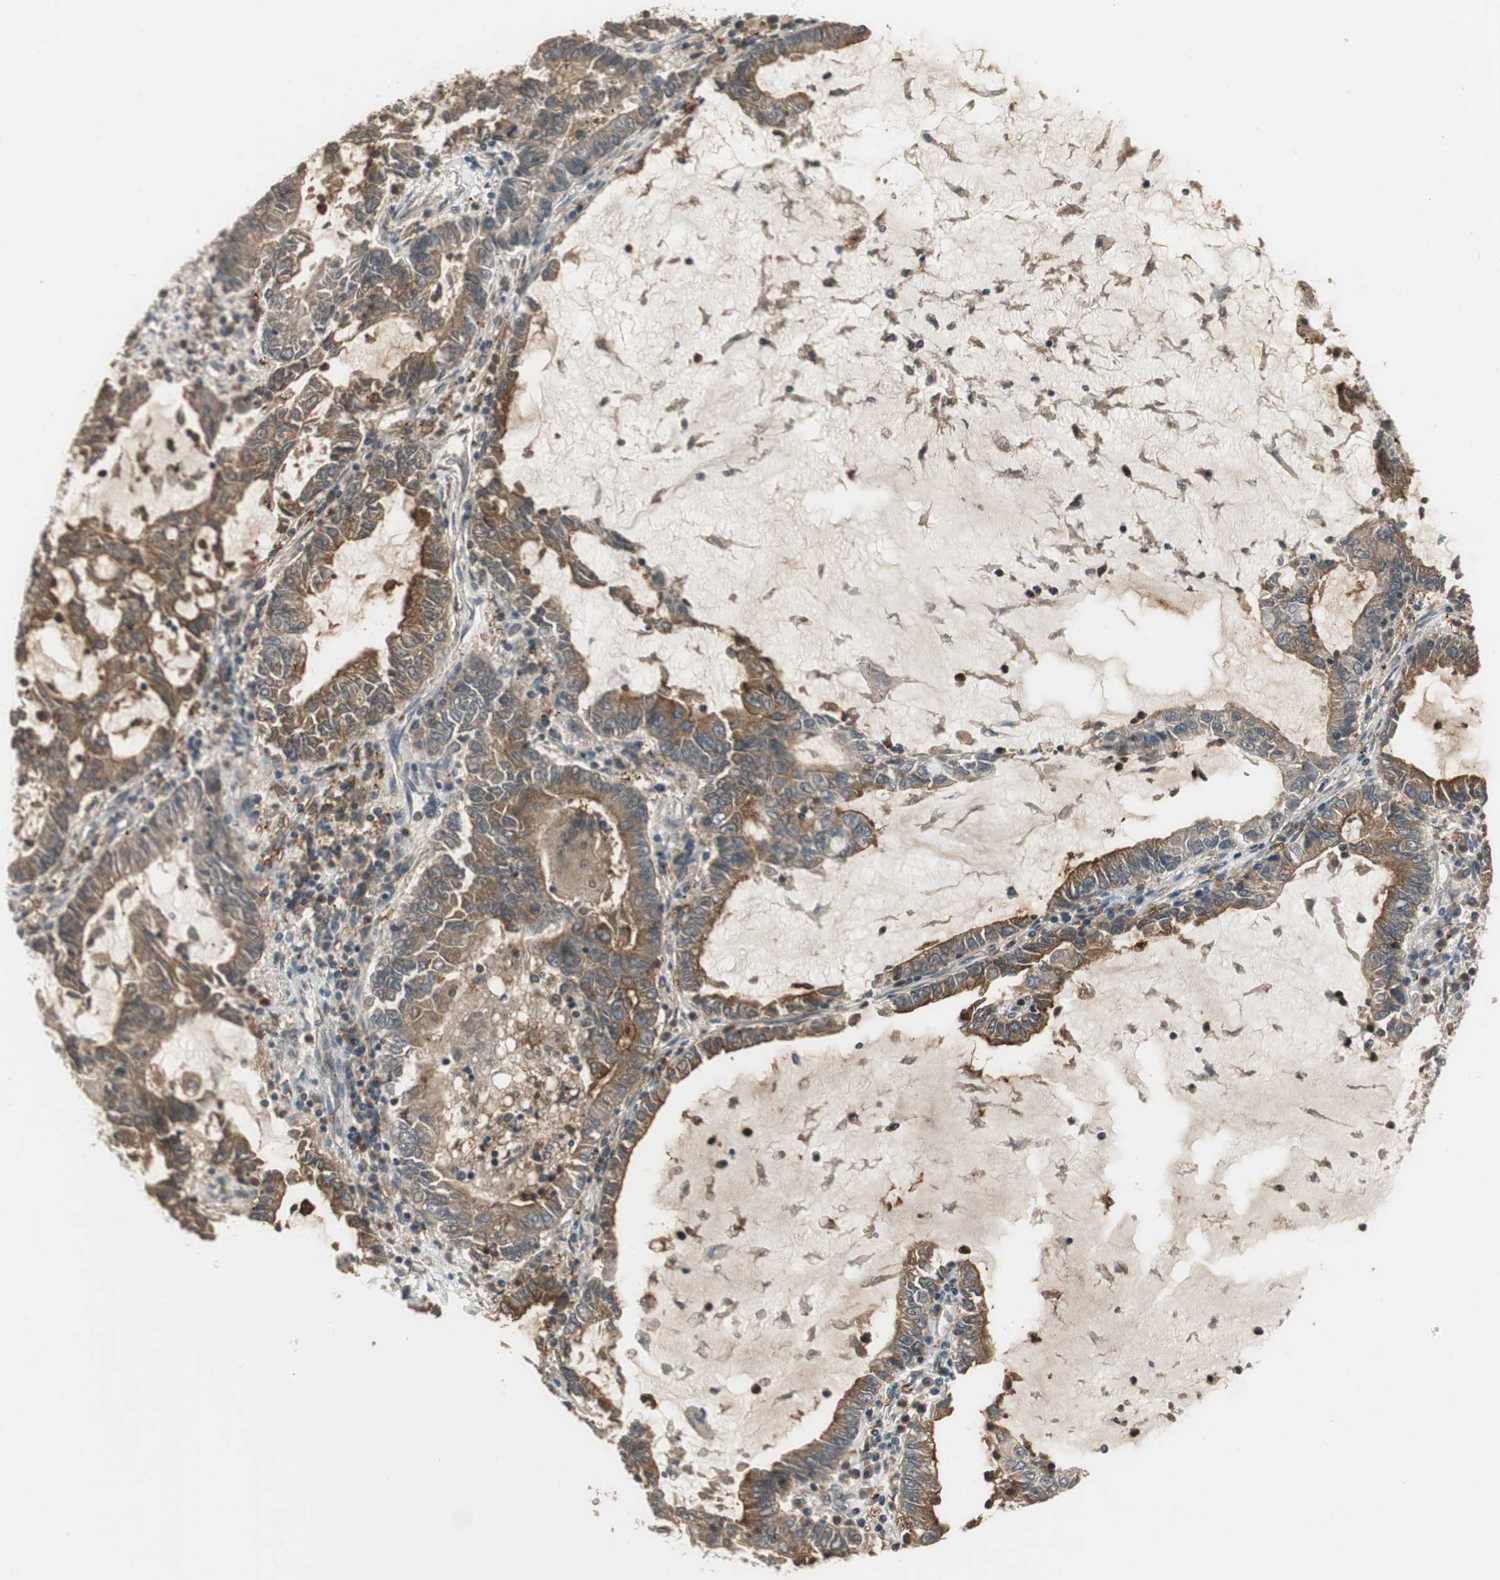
{"staining": {"intensity": "moderate", "quantity": ">75%", "location": "cytoplasmic/membranous"}, "tissue": "lung cancer", "cell_type": "Tumor cells", "image_type": "cancer", "snomed": [{"axis": "morphology", "description": "Adenocarcinoma, NOS"}, {"axis": "topography", "description": "Lung"}], "caption": "Brown immunohistochemical staining in human lung cancer (adenocarcinoma) shows moderate cytoplasmic/membranous staining in approximately >75% of tumor cells.", "gene": "ALPL", "patient": {"sex": "female", "age": 51}}